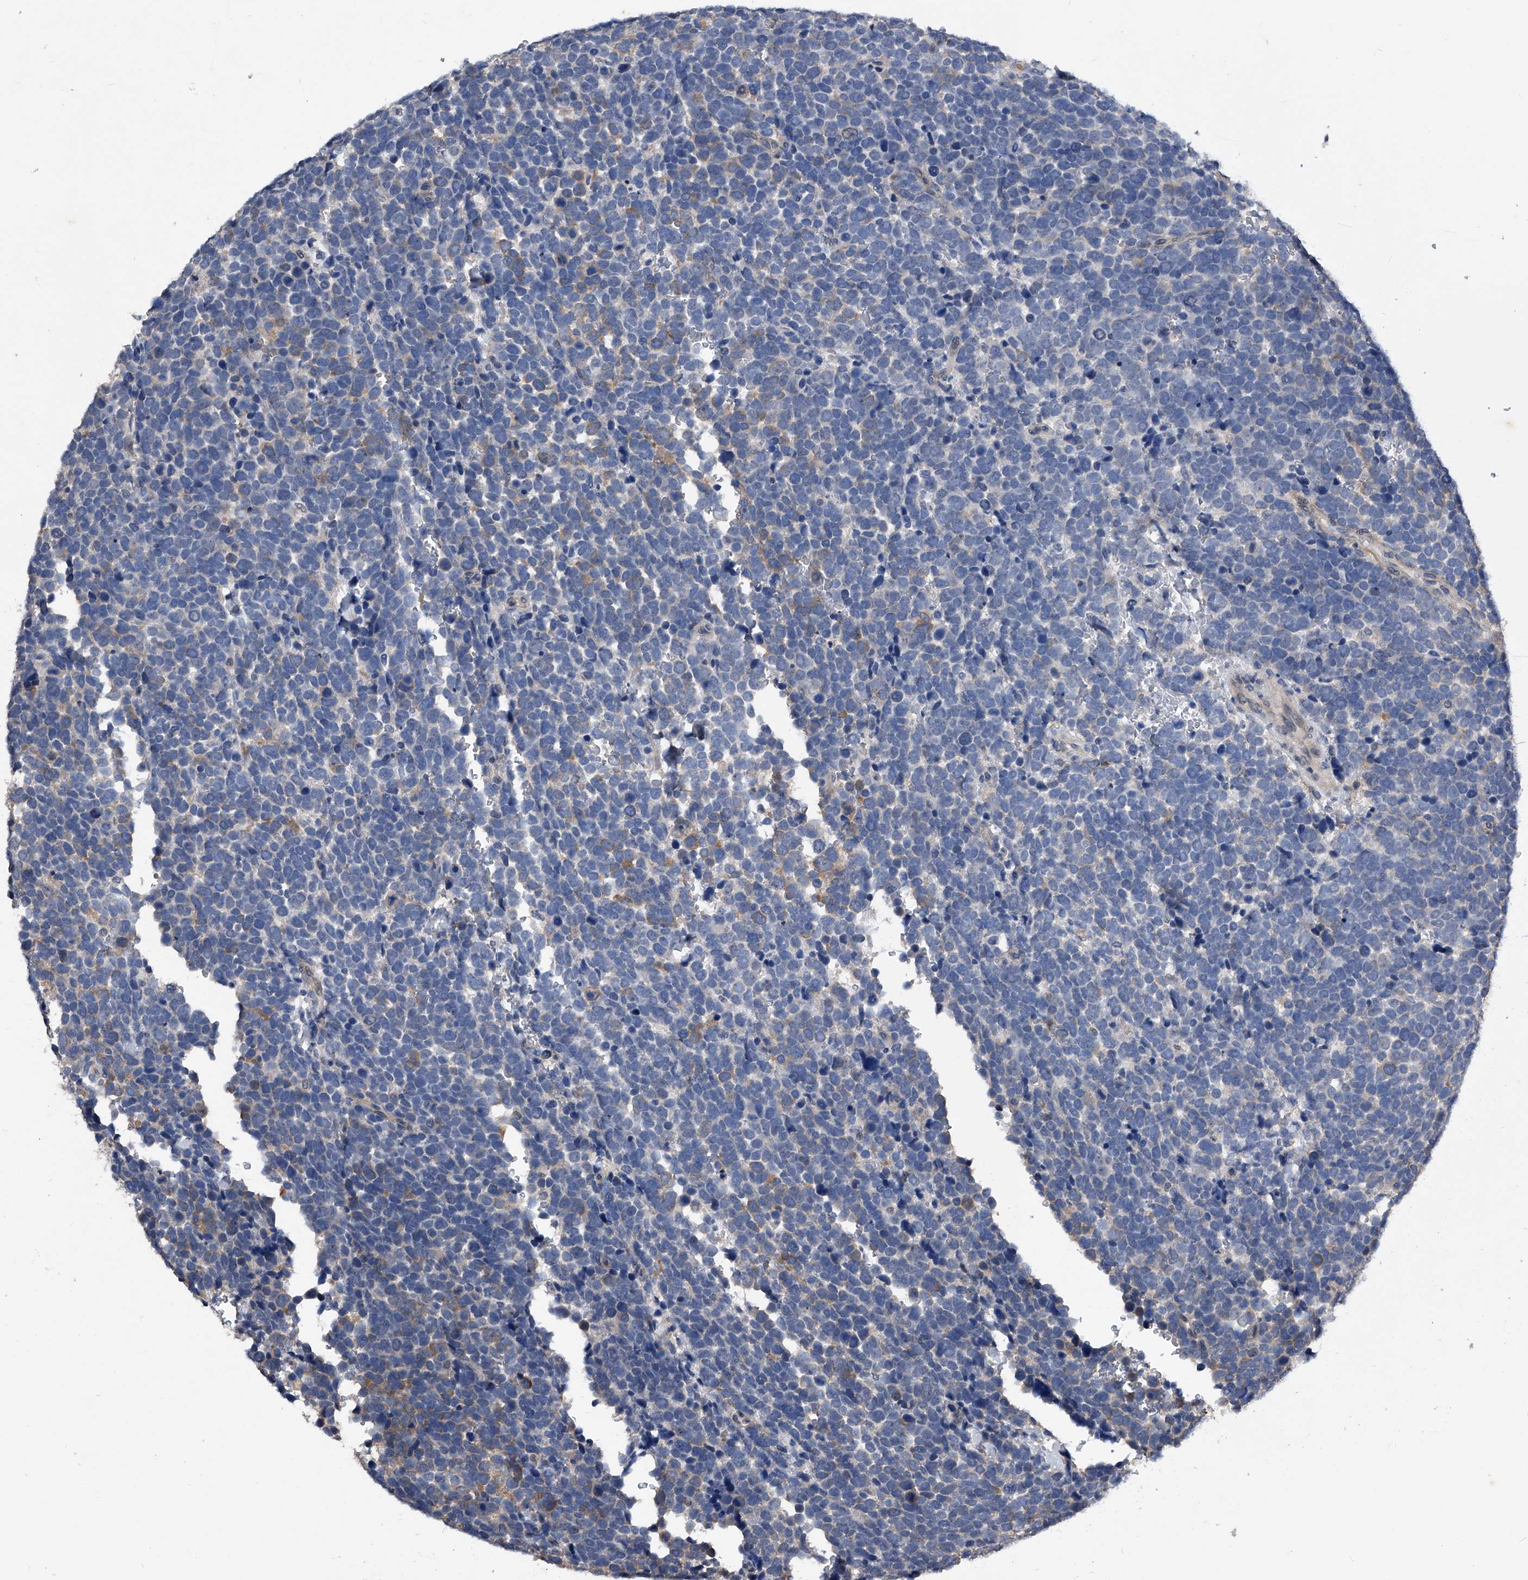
{"staining": {"intensity": "weak", "quantity": "25%-75%", "location": "cytoplasmic/membranous"}, "tissue": "urothelial cancer", "cell_type": "Tumor cells", "image_type": "cancer", "snomed": [{"axis": "morphology", "description": "Urothelial carcinoma, High grade"}, {"axis": "topography", "description": "Urinary bladder"}], "caption": "There is low levels of weak cytoplasmic/membranous expression in tumor cells of high-grade urothelial carcinoma, as demonstrated by immunohistochemical staining (brown color).", "gene": "PHACTR1", "patient": {"sex": "female", "age": 82}}